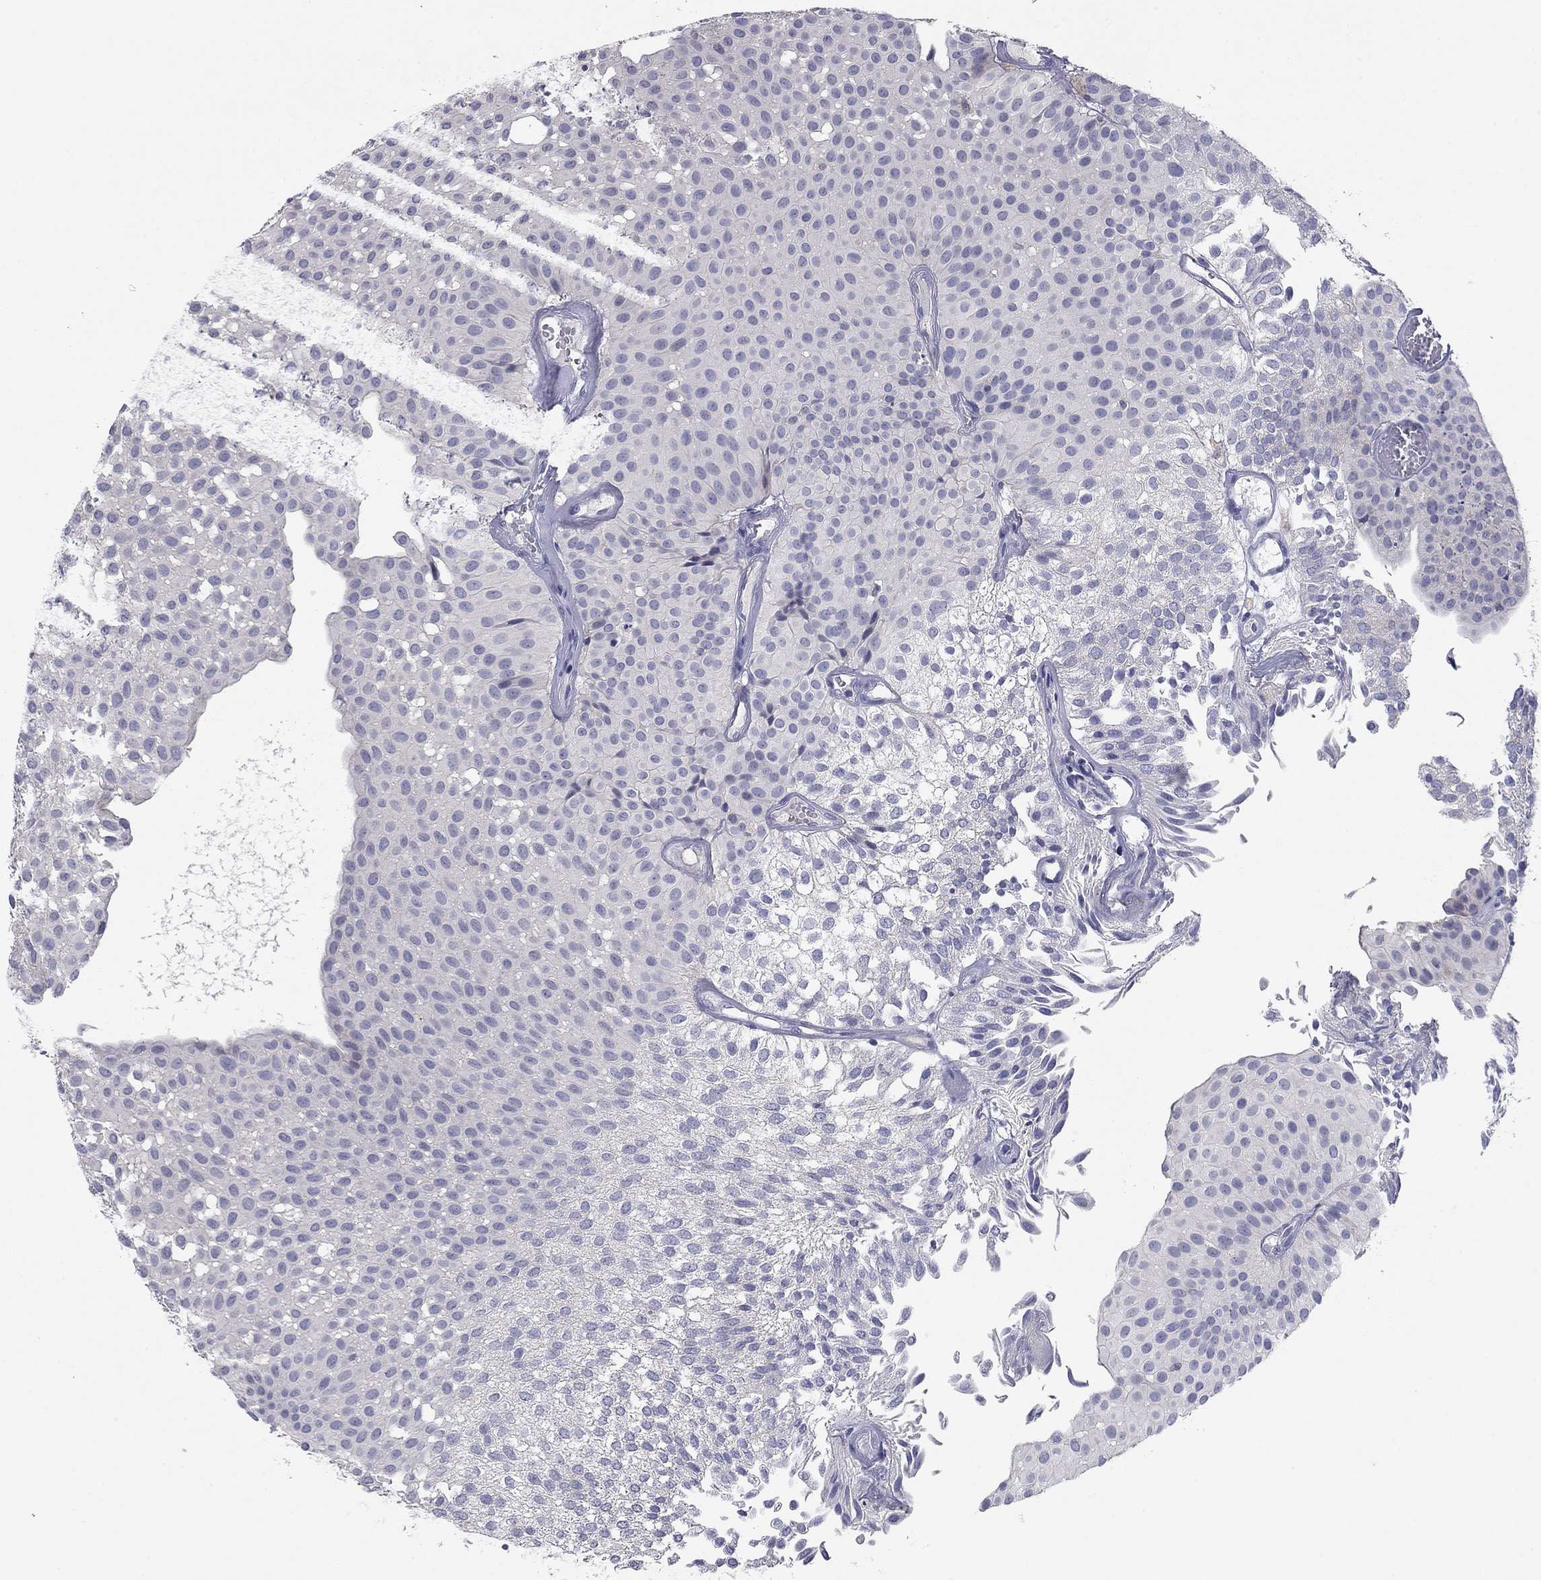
{"staining": {"intensity": "negative", "quantity": "none", "location": "none"}, "tissue": "urothelial cancer", "cell_type": "Tumor cells", "image_type": "cancer", "snomed": [{"axis": "morphology", "description": "Urothelial carcinoma, Low grade"}, {"axis": "topography", "description": "Urinary bladder"}], "caption": "Protein analysis of urothelial cancer displays no significant staining in tumor cells.", "gene": "CNTNAP4", "patient": {"sex": "male", "age": 64}}